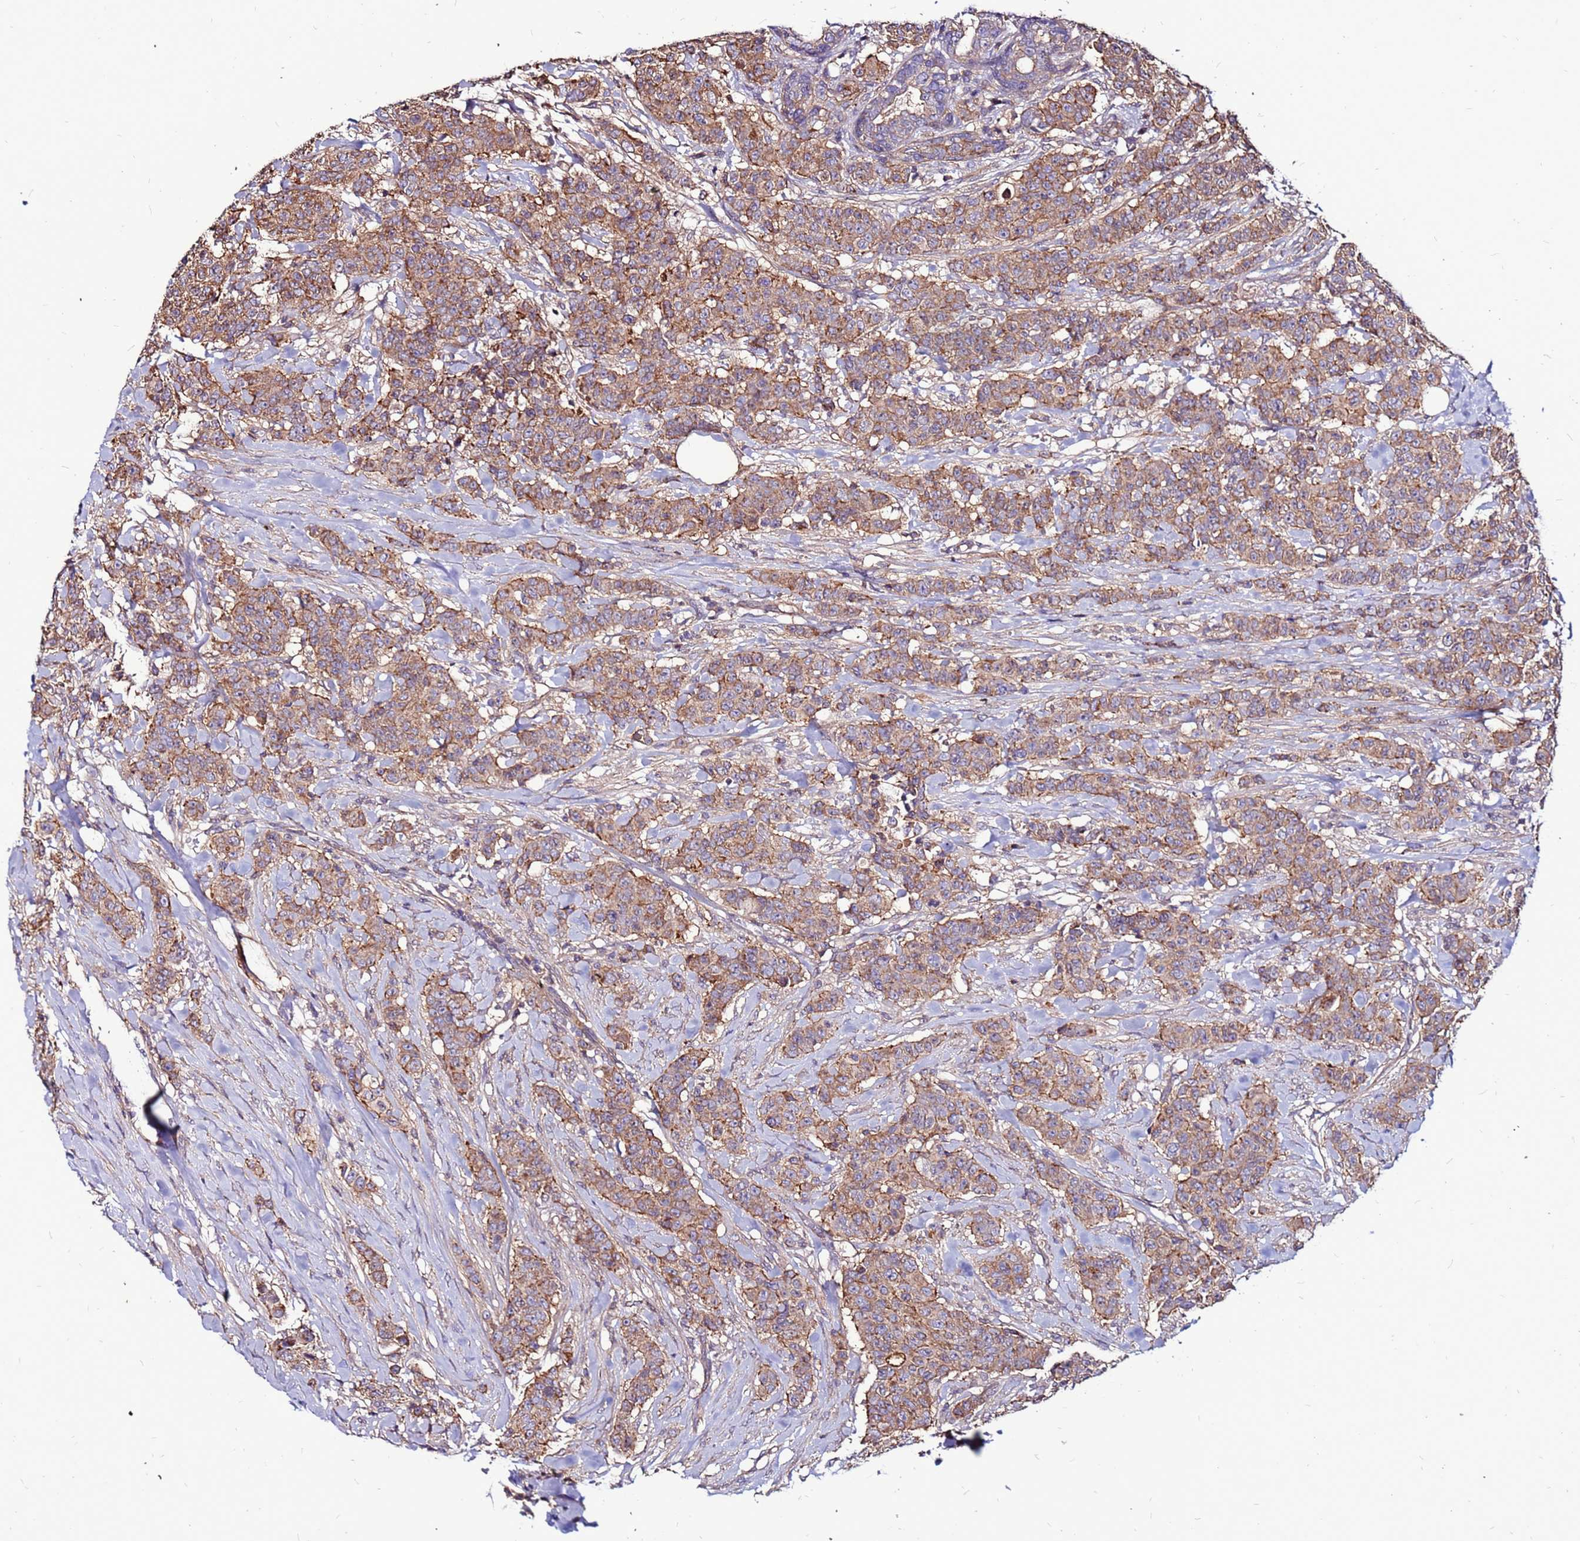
{"staining": {"intensity": "moderate", "quantity": ">75%", "location": "cytoplasmic/membranous"}, "tissue": "breast cancer", "cell_type": "Tumor cells", "image_type": "cancer", "snomed": [{"axis": "morphology", "description": "Duct carcinoma"}, {"axis": "topography", "description": "Breast"}], "caption": "Immunohistochemistry (IHC) histopathology image of neoplastic tissue: human breast cancer (invasive ductal carcinoma) stained using immunohistochemistry shows medium levels of moderate protein expression localized specifically in the cytoplasmic/membranous of tumor cells, appearing as a cytoplasmic/membranous brown color.", "gene": "NRN1L", "patient": {"sex": "female", "age": 40}}